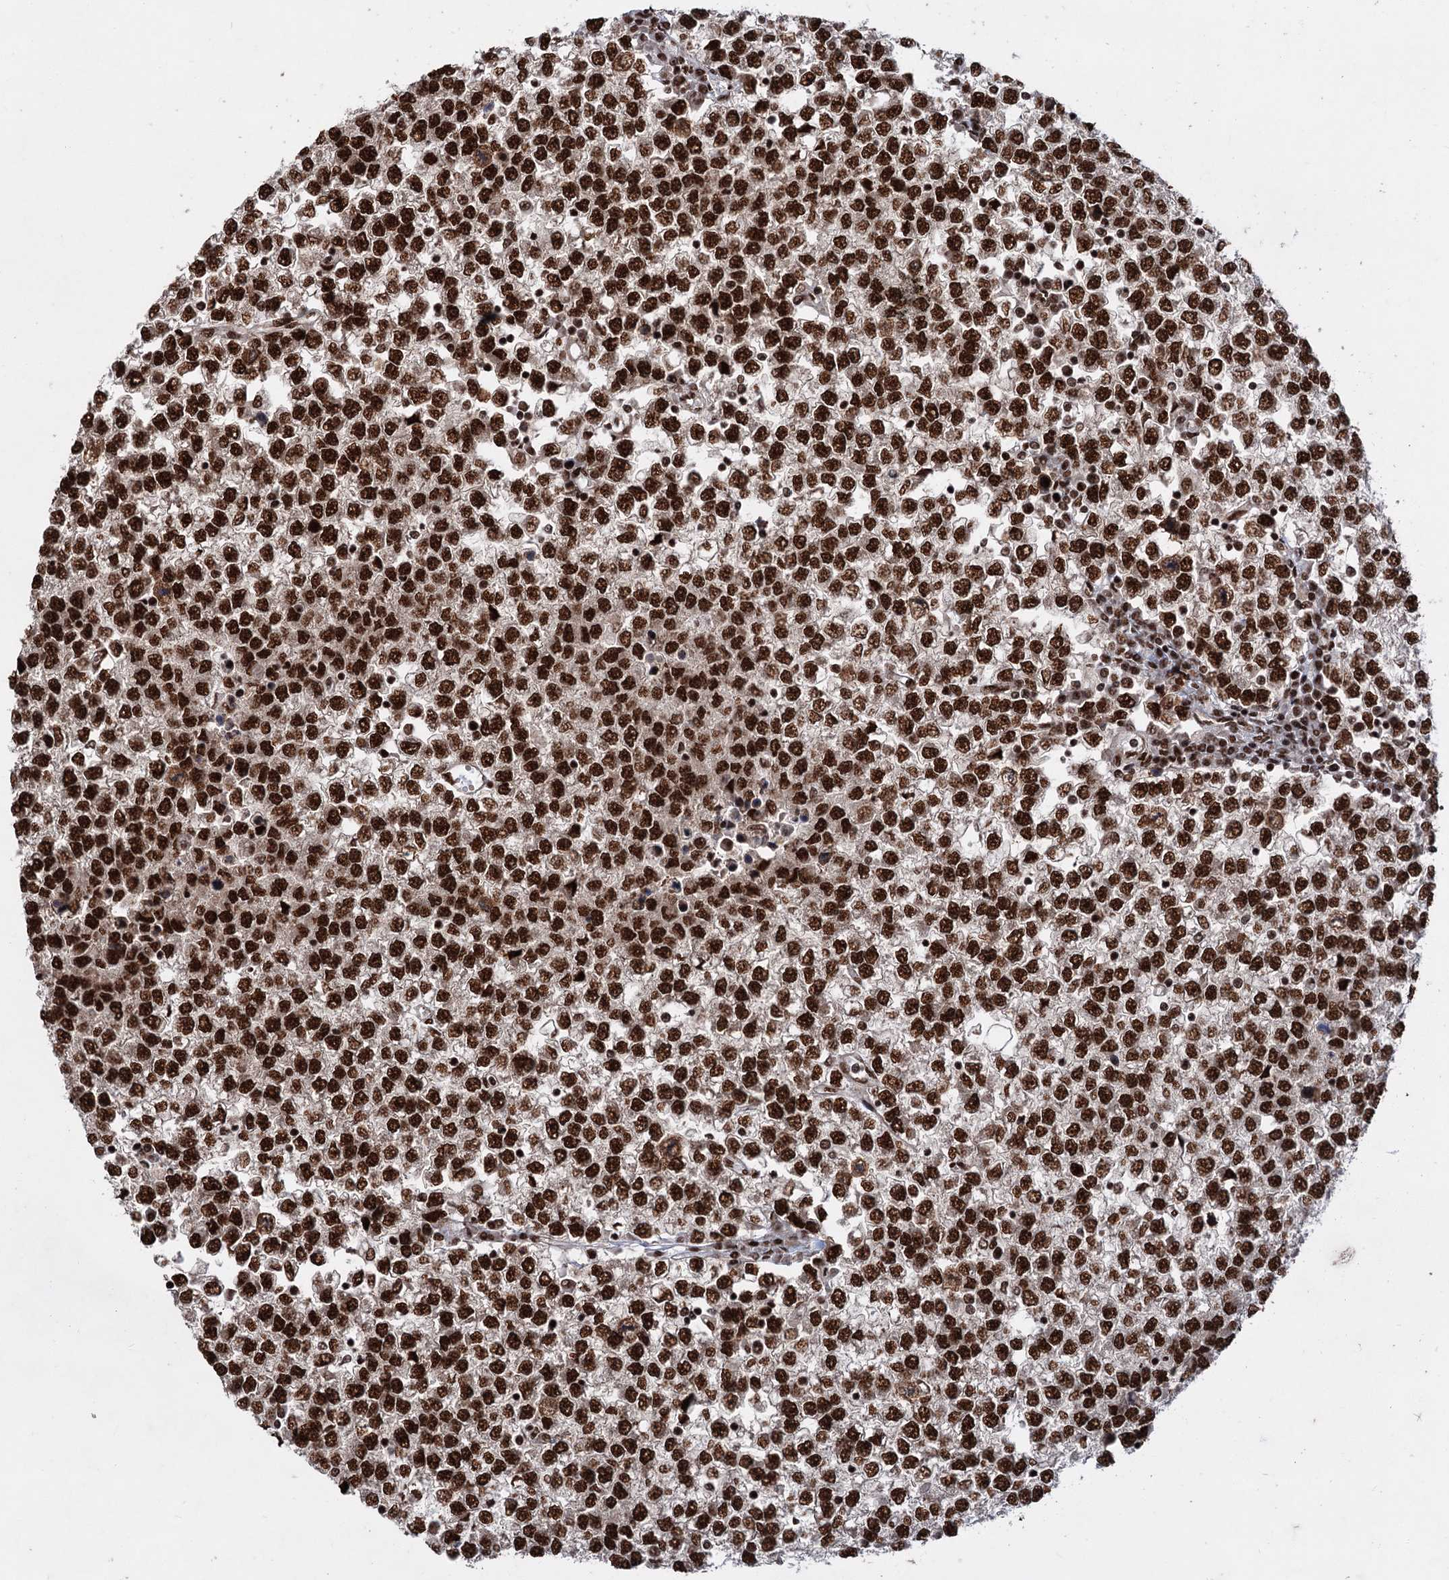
{"staining": {"intensity": "strong", "quantity": ">75%", "location": "nuclear"}, "tissue": "testis cancer", "cell_type": "Tumor cells", "image_type": "cancer", "snomed": [{"axis": "morphology", "description": "Seminoma, NOS"}, {"axis": "topography", "description": "Testis"}], "caption": "Testis cancer stained for a protein (brown) exhibits strong nuclear positive staining in approximately >75% of tumor cells.", "gene": "MAML1", "patient": {"sex": "male", "age": 65}}